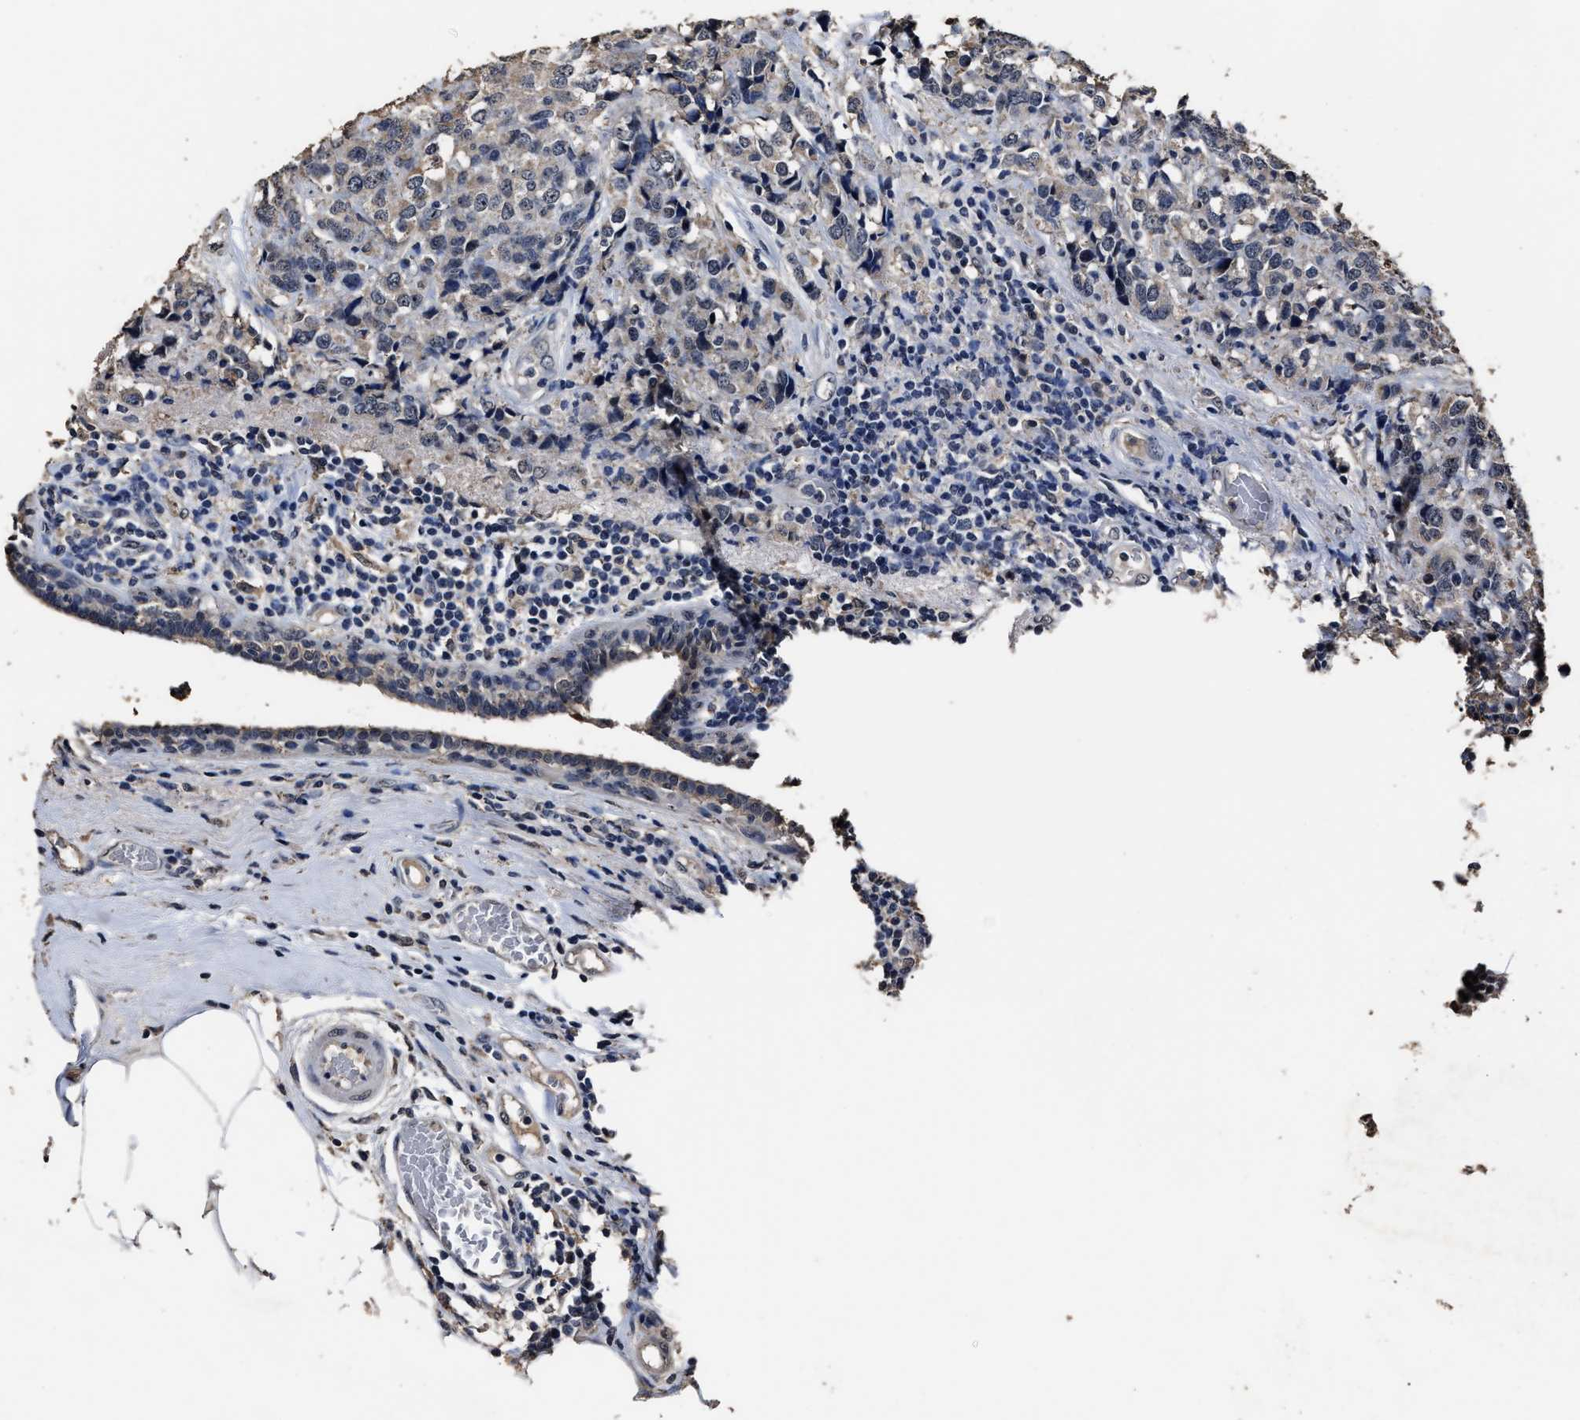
{"staining": {"intensity": "weak", "quantity": "<25%", "location": "cytoplasmic/membranous"}, "tissue": "breast cancer", "cell_type": "Tumor cells", "image_type": "cancer", "snomed": [{"axis": "morphology", "description": "Lobular carcinoma"}, {"axis": "topography", "description": "Breast"}], "caption": "Breast cancer (lobular carcinoma) was stained to show a protein in brown. There is no significant positivity in tumor cells.", "gene": "RSBN1L", "patient": {"sex": "female", "age": 59}}